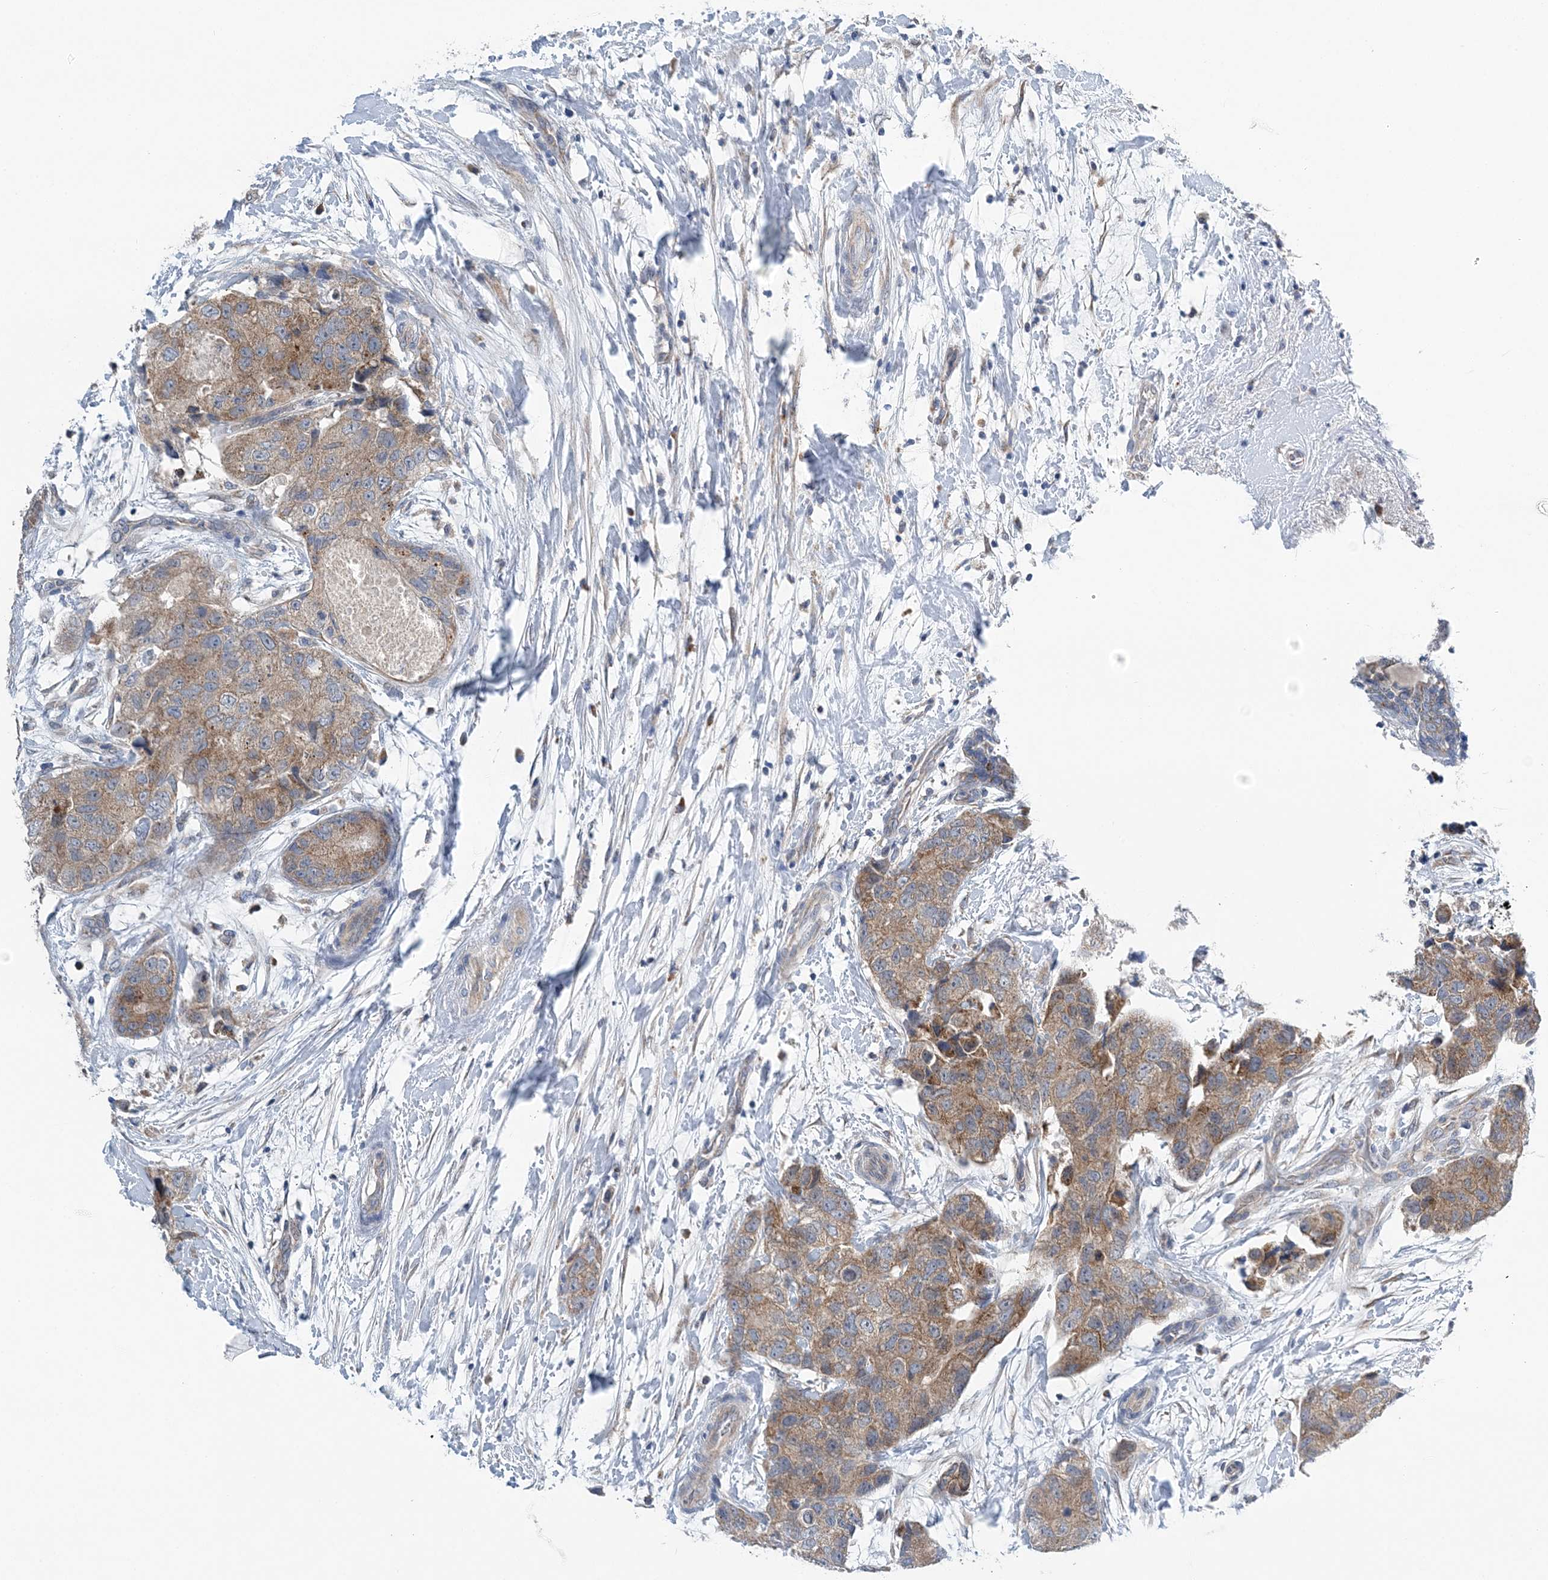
{"staining": {"intensity": "moderate", "quantity": ">75%", "location": "cytoplasmic/membranous"}, "tissue": "breast cancer", "cell_type": "Tumor cells", "image_type": "cancer", "snomed": [{"axis": "morphology", "description": "Duct carcinoma"}, {"axis": "topography", "description": "Breast"}], "caption": "Immunohistochemical staining of intraductal carcinoma (breast) displays moderate cytoplasmic/membranous protein staining in approximately >75% of tumor cells.", "gene": "COPE", "patient": {"sex": "female", "age": 62}}